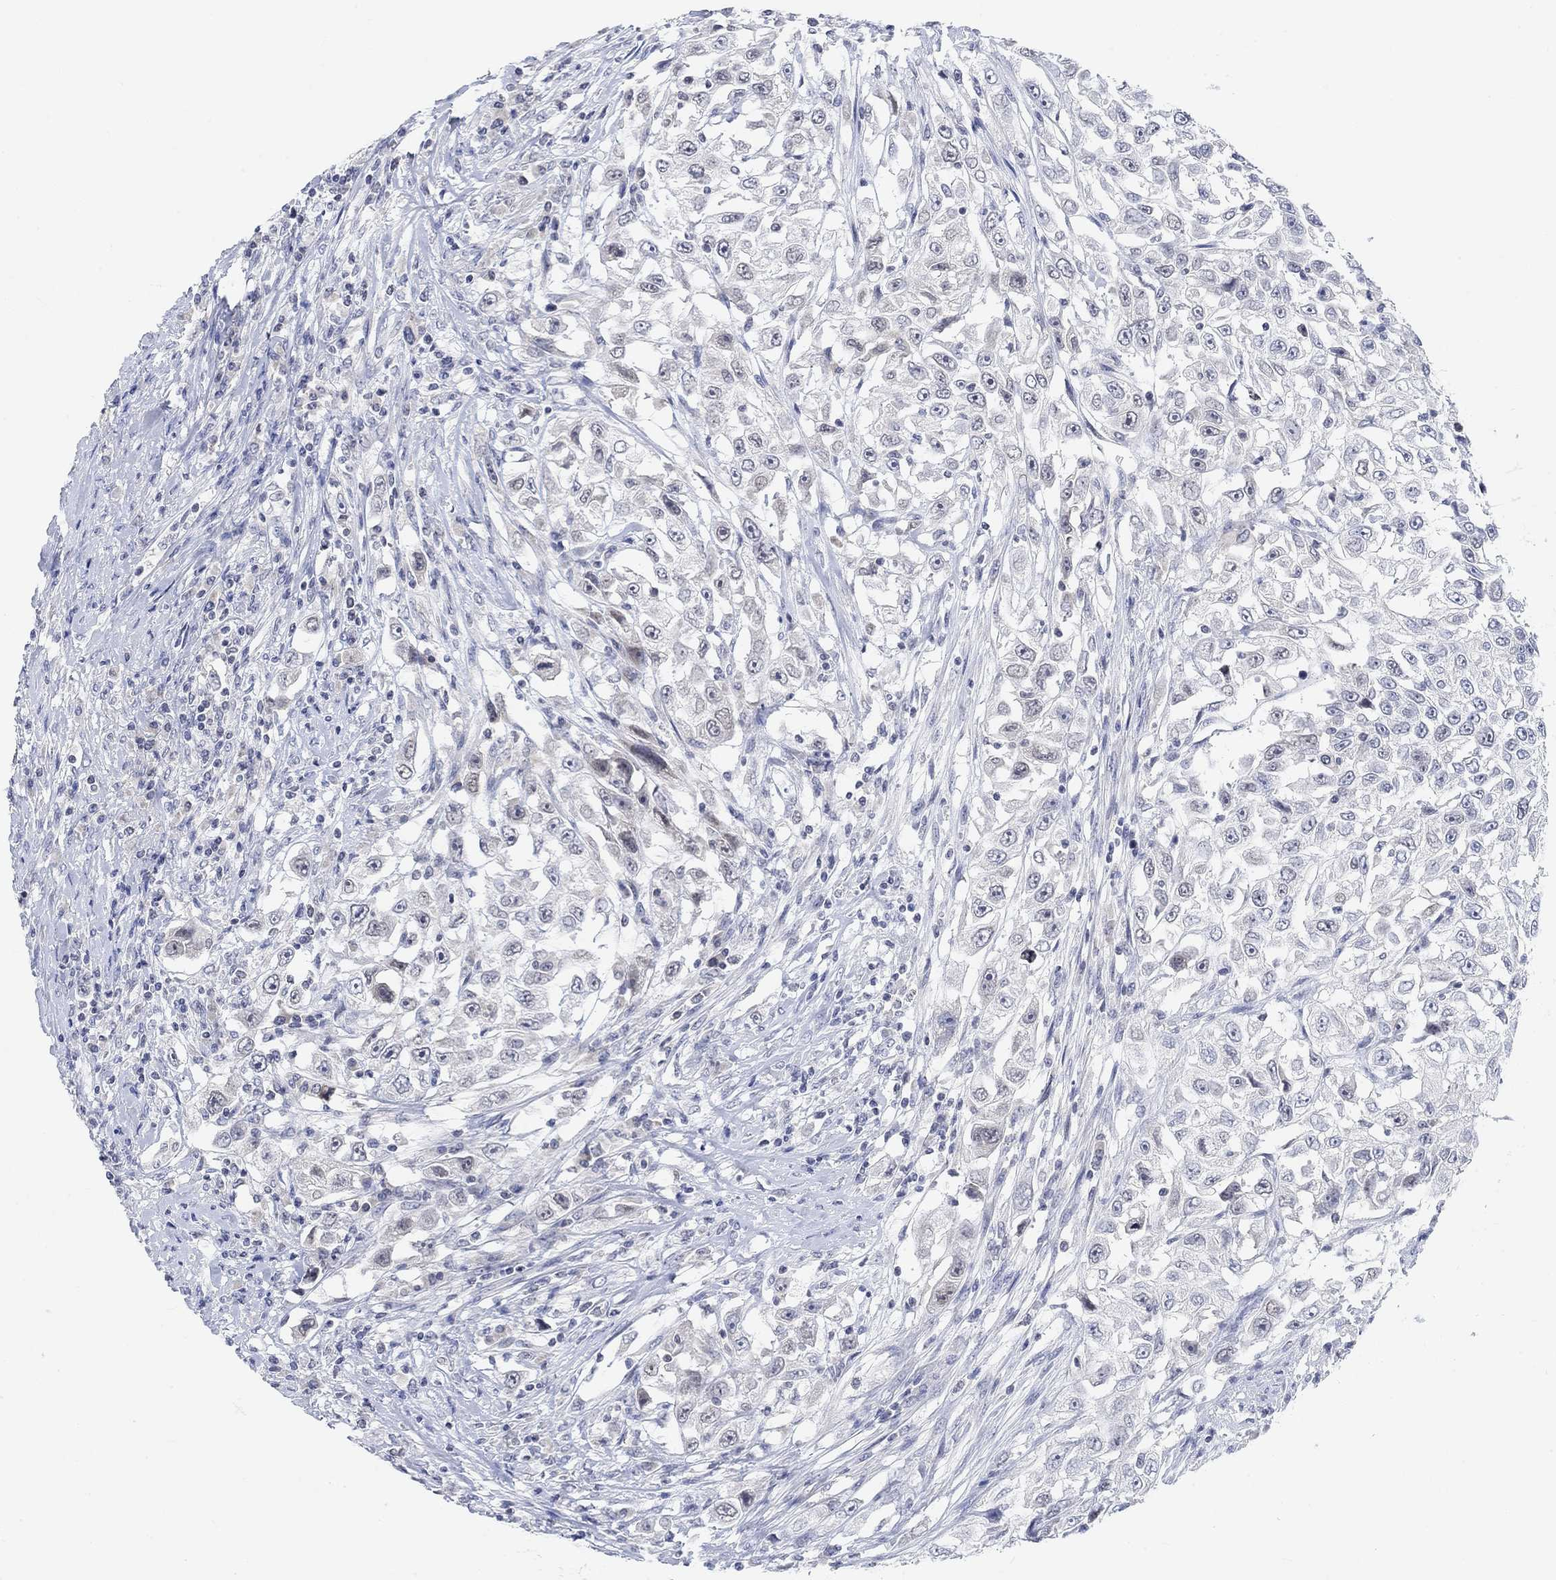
{"staining": {"intensity": "negative", "quantity": "none", "location": "none"}, "tissue": "urothelial cancer", "cell_type": "Tumor cells", "image_type": "cancer", "snomed": [{"axis": "morphology", "description": "Urothelial carcinoma, High grade"}, {"axis": "topography", "description": "Urinary bladder"}], "caption": "Immunohistochemical staining of human urothelial carcinoma (high-grade) reveals no significant expression in tumor cells.", "gene": "ATP6V1E2", "patient": {"sex": "female", "age": 56}}